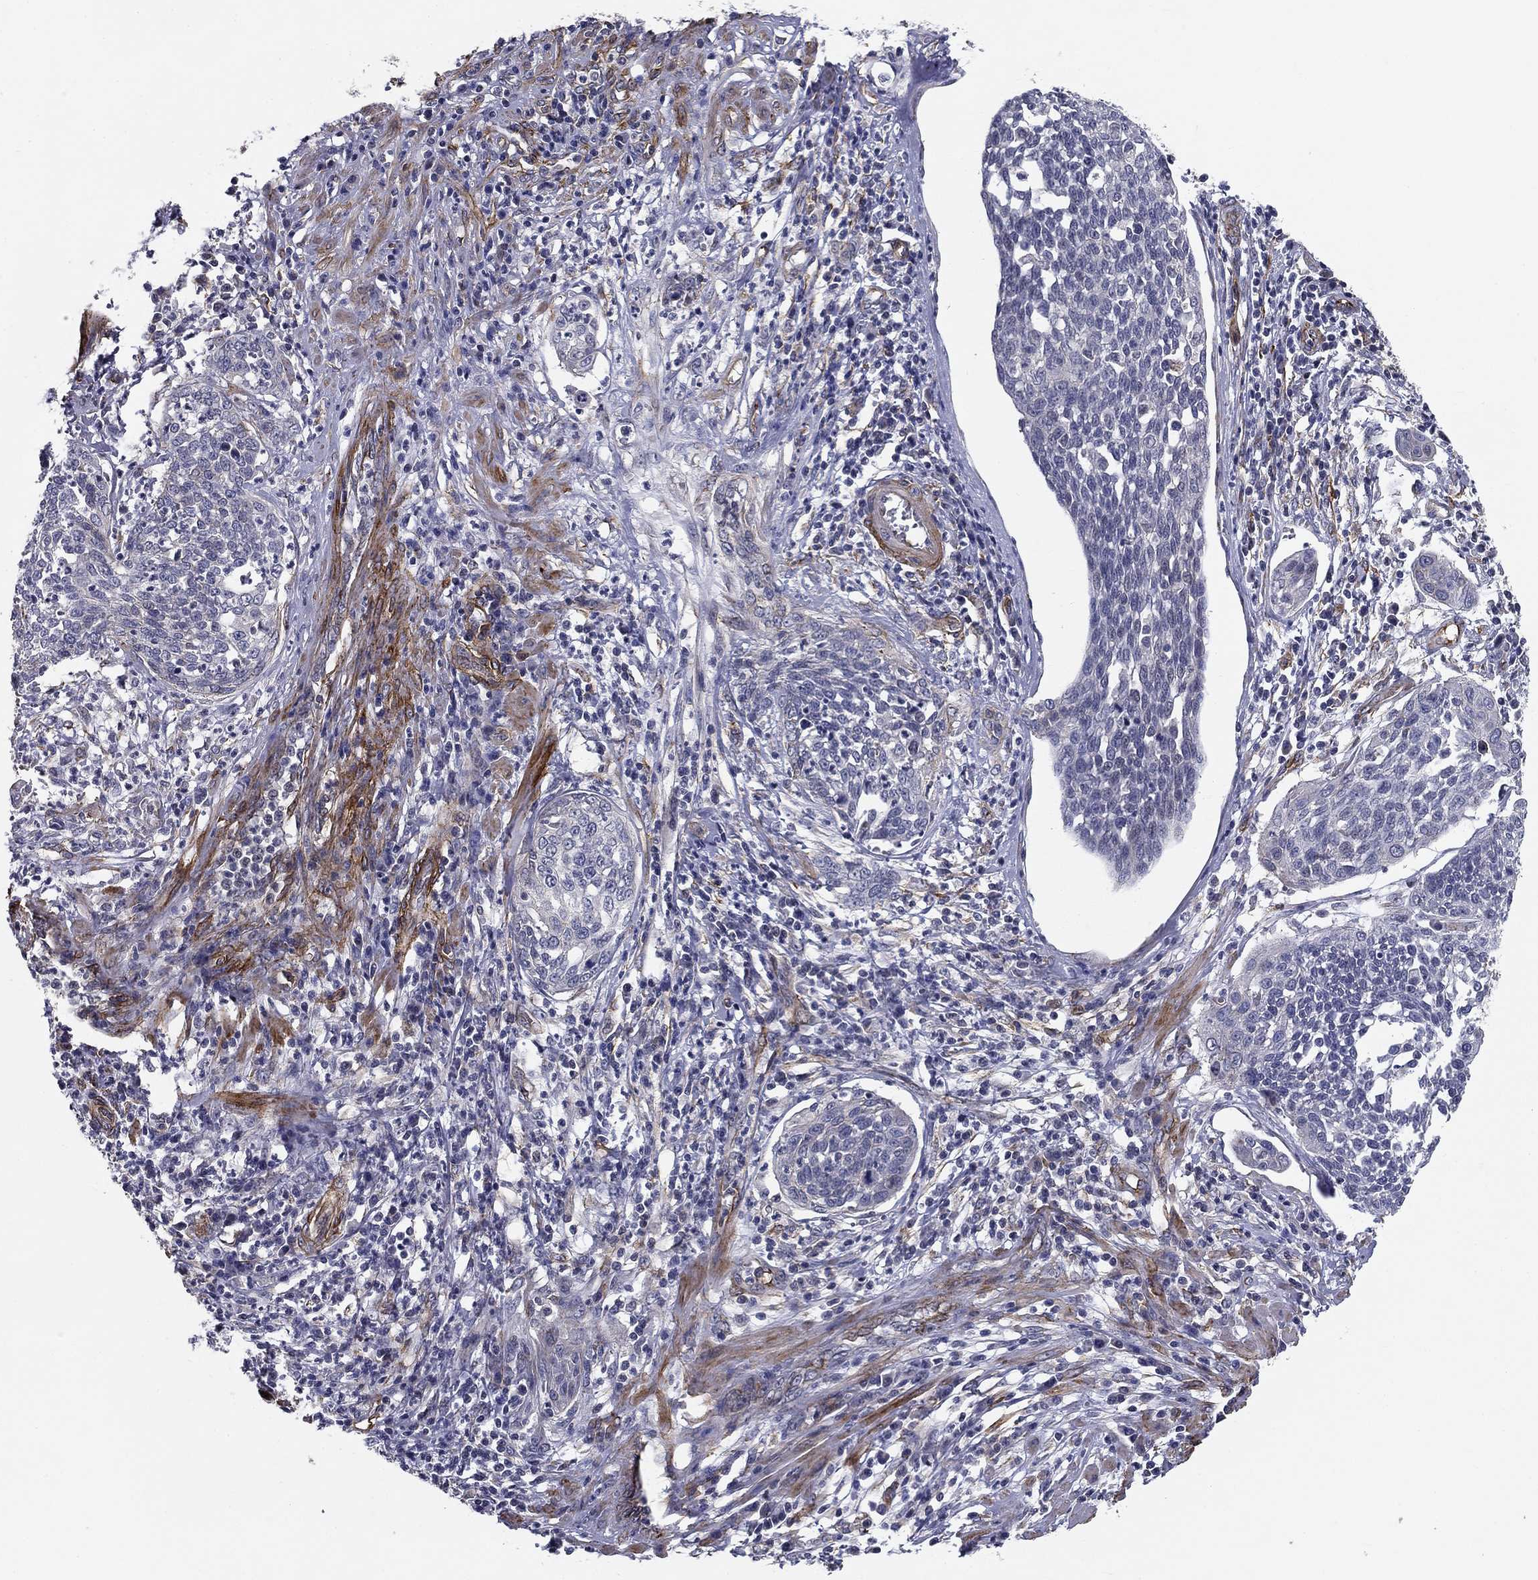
{"staining": {"intensity": "negative", "quantity": "none", "location": "none"}, "tissue": "cervical cancer", "cell_type": "Tumor cells", "image_type": "cancer", "snomed": [{"axis": "morphology", "description": "Squamous cell carcinoma, NOS"}, {"axis": "topography", "description": "Cervix"}], "caption": "Tumor cells show no significant positivity in squamous cell carcinoma (cervical).", "gene": "SYNC", "patient": {"sex": "female", "age": 34}}